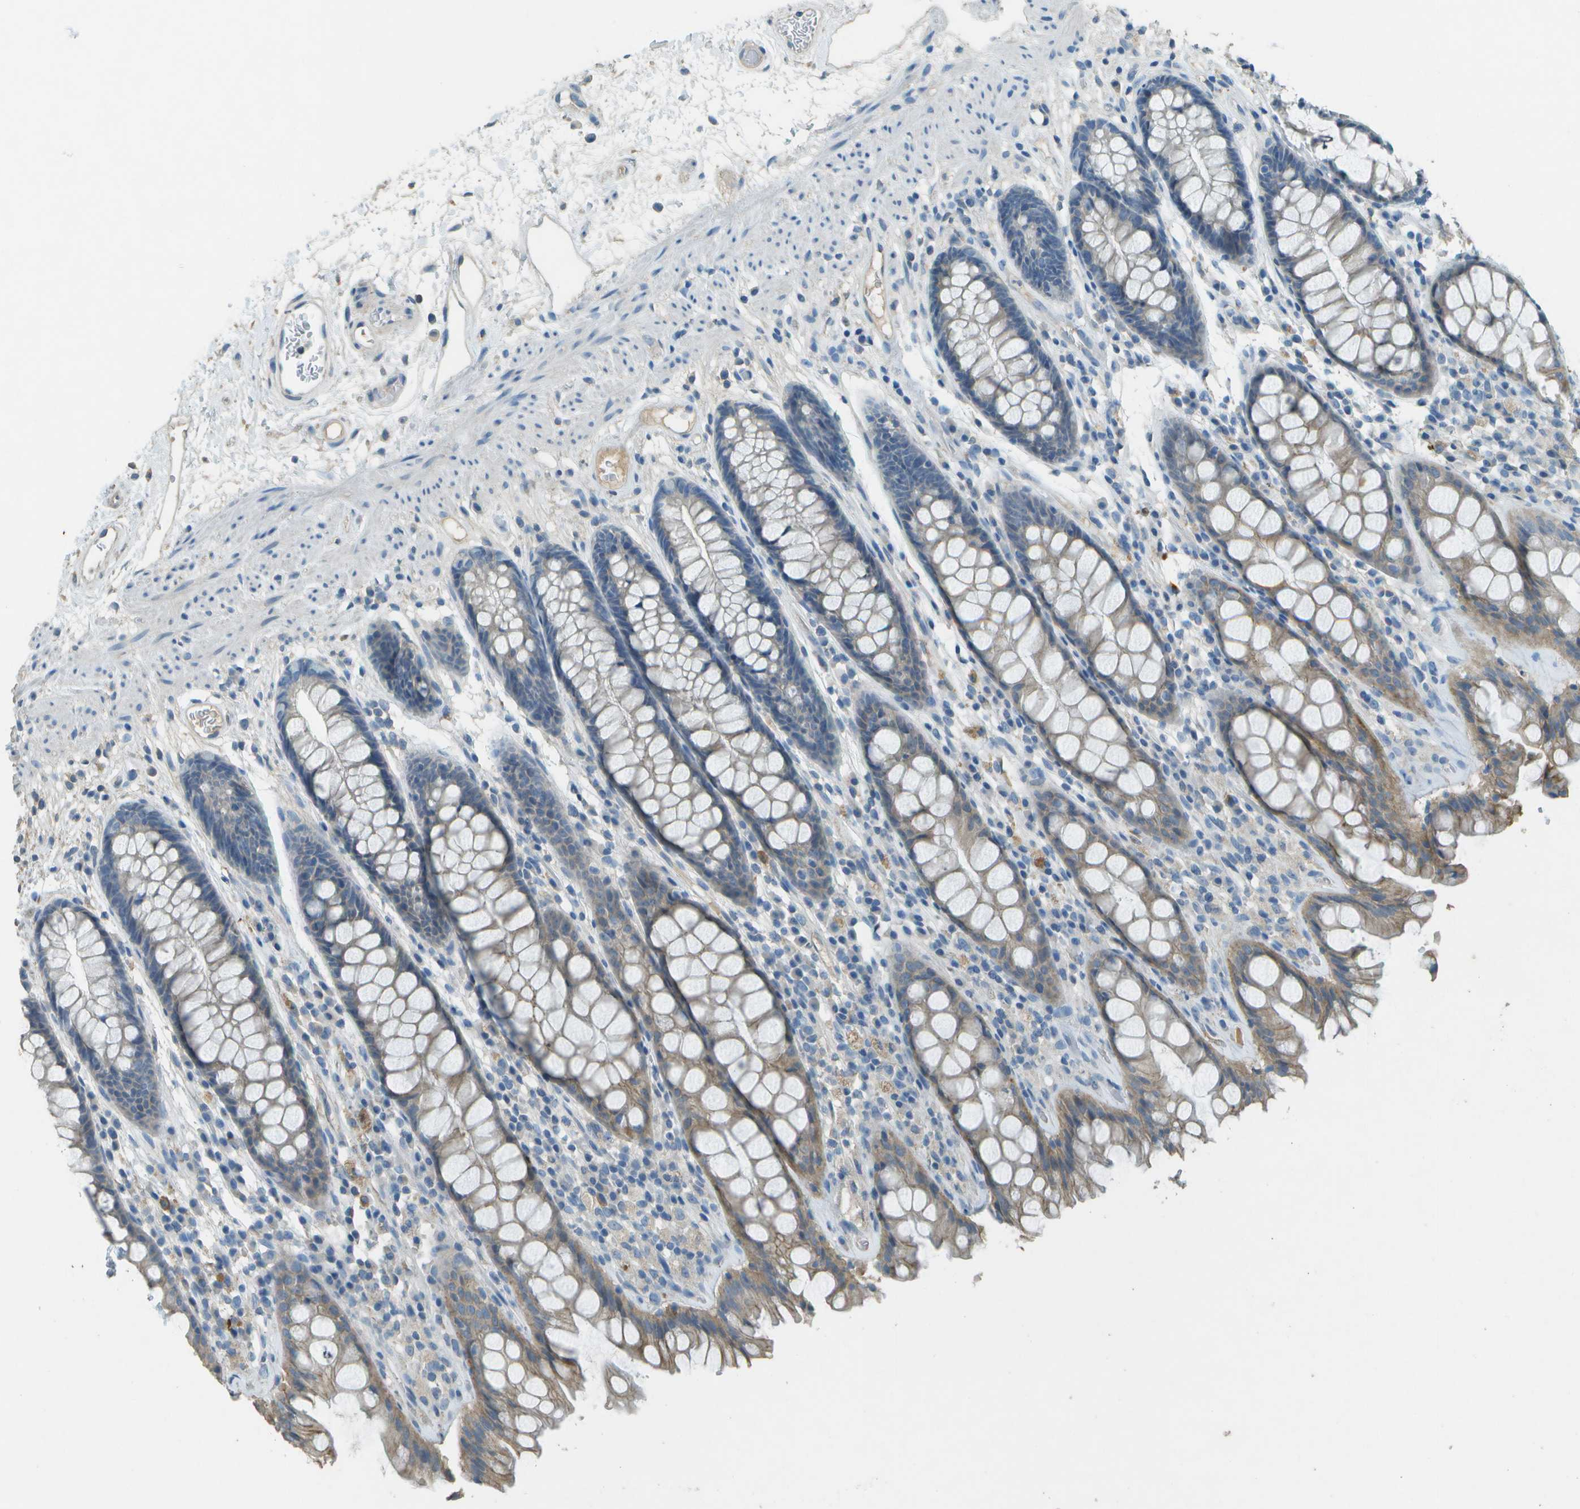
{"staining": {"intensity": "moderate", "quantity": "25%-75%", "location": "cytoplasmic/membranous"}, "tissue": "rectum", "cell_type": "Glandular cells", "image_type": "normal", "snomed": [{"axis": "morphology", "description": "Normal tissue, NOS"}, {"axis": "topography", "description": "Rectum"}], "caption": "High-power microscopy captured an immunohistochemistry (IHC) histopathology image of unremarkable rectum, revealing moderate cytoplasmic/membranous expression in approximately 25%-75% of glandular cells.", "gene": "LGI2", "patient": {"sex": "male", "age": 64}}